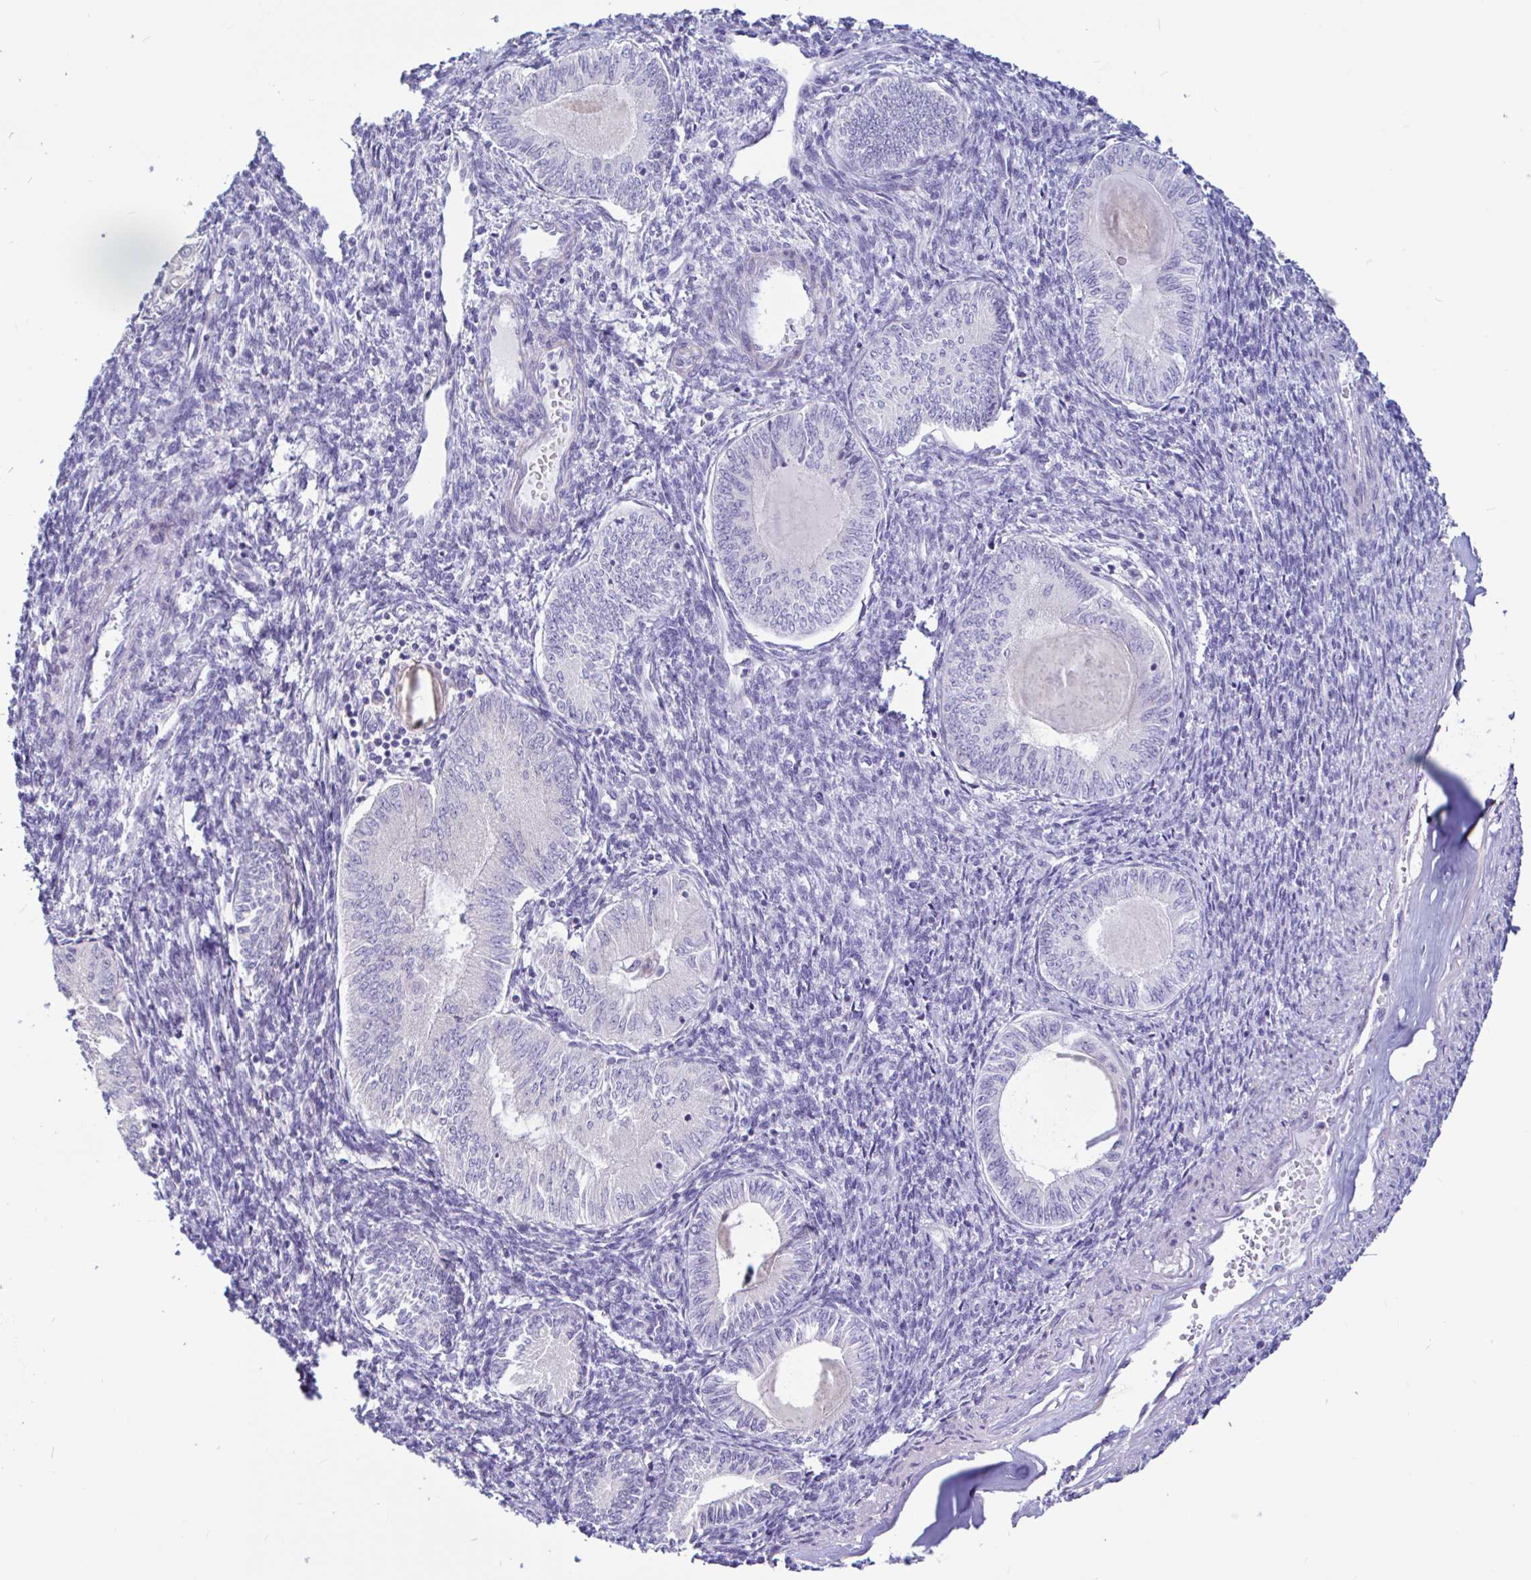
{"staining": {"intensity": "negative", "quantity": "none", "location": "none"}, "tissue": "endometrial cancer", "cell_type": "Tumor cells", "image_type": "cancer", "snomed": [{"axis": "morphology", "description": "Carcinoma, NOS"}, {"axis": "topography", "description": "Uterus"}], "caption": "Photomicrograph shows no significant protein positivity in tumor cells of carcinoma (endometrial). The staining was performed using DAB to visualize the protein expression in brown, while the nuclei were stained in blue with hematoxylin (Magnification: 20x).", "gene": "NBPF3", "patient": {"sex": "female", "age": 76}}